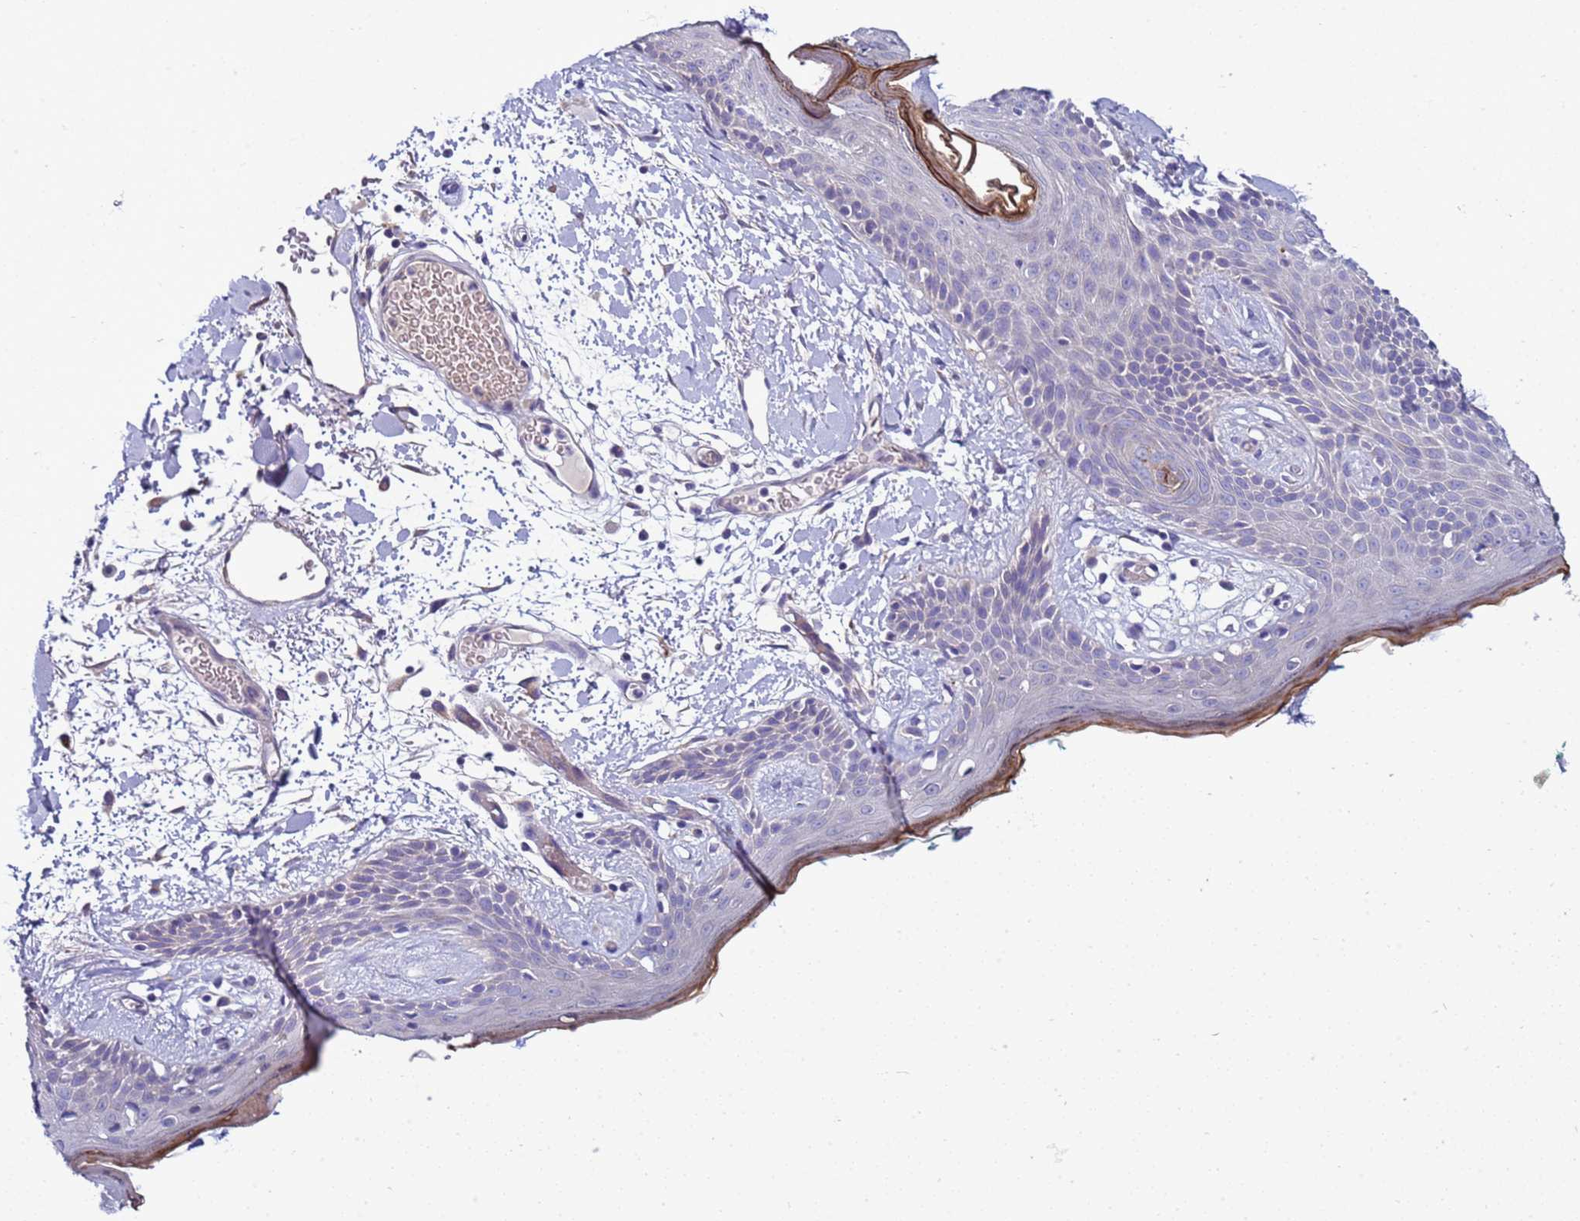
{"staining": {"intensity": "weak", "quantity": "25%-75%", "location": "cytoplasmic/membranous"}, "tissue": "skin", "cell_type": "Fibroblasts", "image_type": "normal", "snomed": [{"axis": "morphology", "description": "Normal tissue, NOS"}, {"axis": "topography", "description": "Skin"}], "caption": "A photomicrograph of skin stained for a protein shows weak cytoplasmic/membranous brown staining in fibroblasts. (DAB (3,3'-diaminobenzidine) IHC with brightfield microscopy, high magnification).", "gene": "NAT1", "patient": {"sex": "male", "age": 79}}